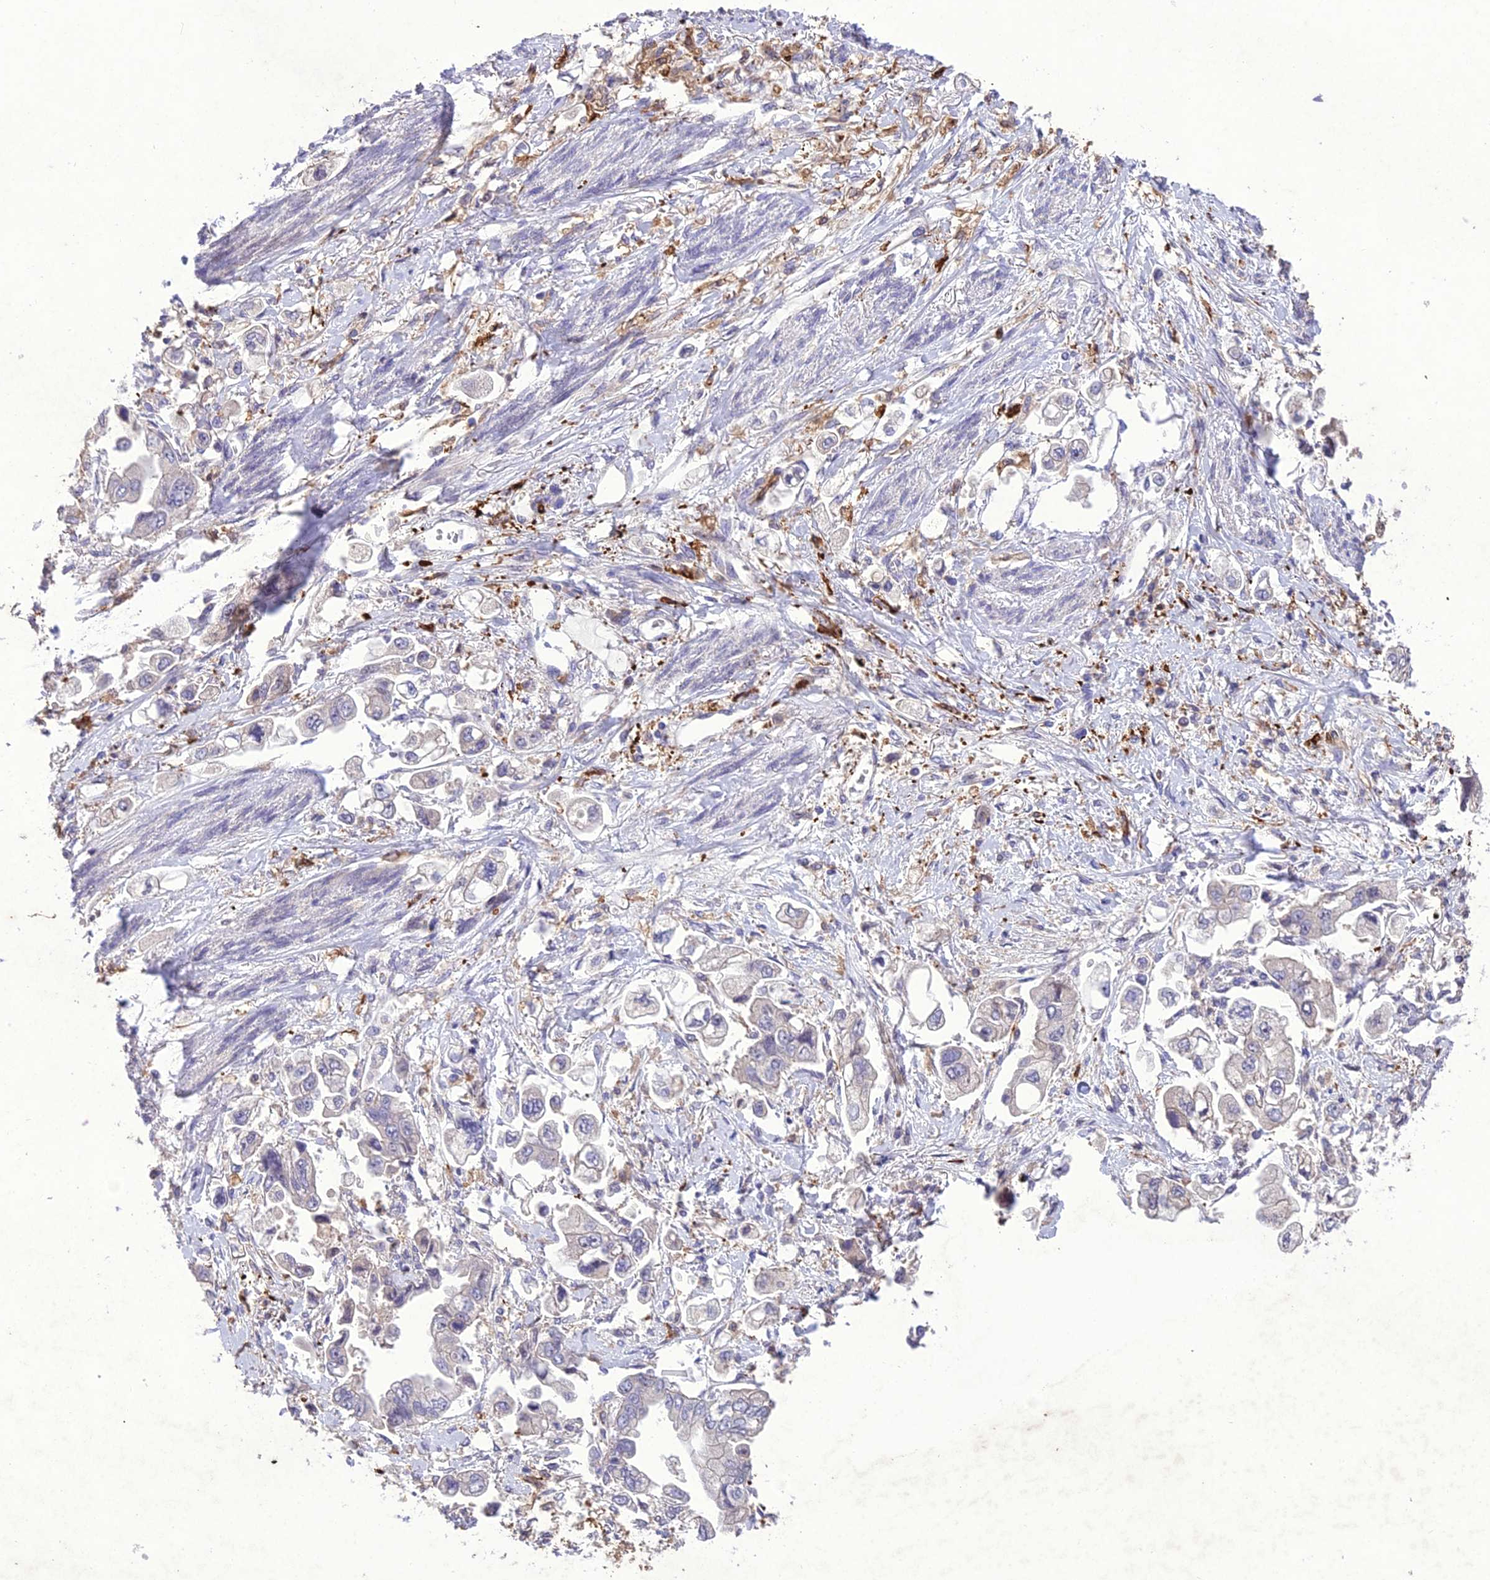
{"staining": {"intensity": "negative", "quantity": "none", "location": "none"}, "tissue": "stomach cancer", "cell_type": "Tumor cells", "image_type": "cancer", "snomed": [{"axis": "morphology", "description": "Adenocarcinoma, NOS"}, {"axis": "topography", "description": "Stomach"}], "caption": "Protein analysis of stomach cancer displays no significant positivity in tumor cells. (DAB (3,3'-diaminobenzidine) immunohistochemistry (IHC) visualized using brightfield microscopy, high magnification).", "gene": "ANKRD52", "patient": {"sex": "male", "age": 62}}